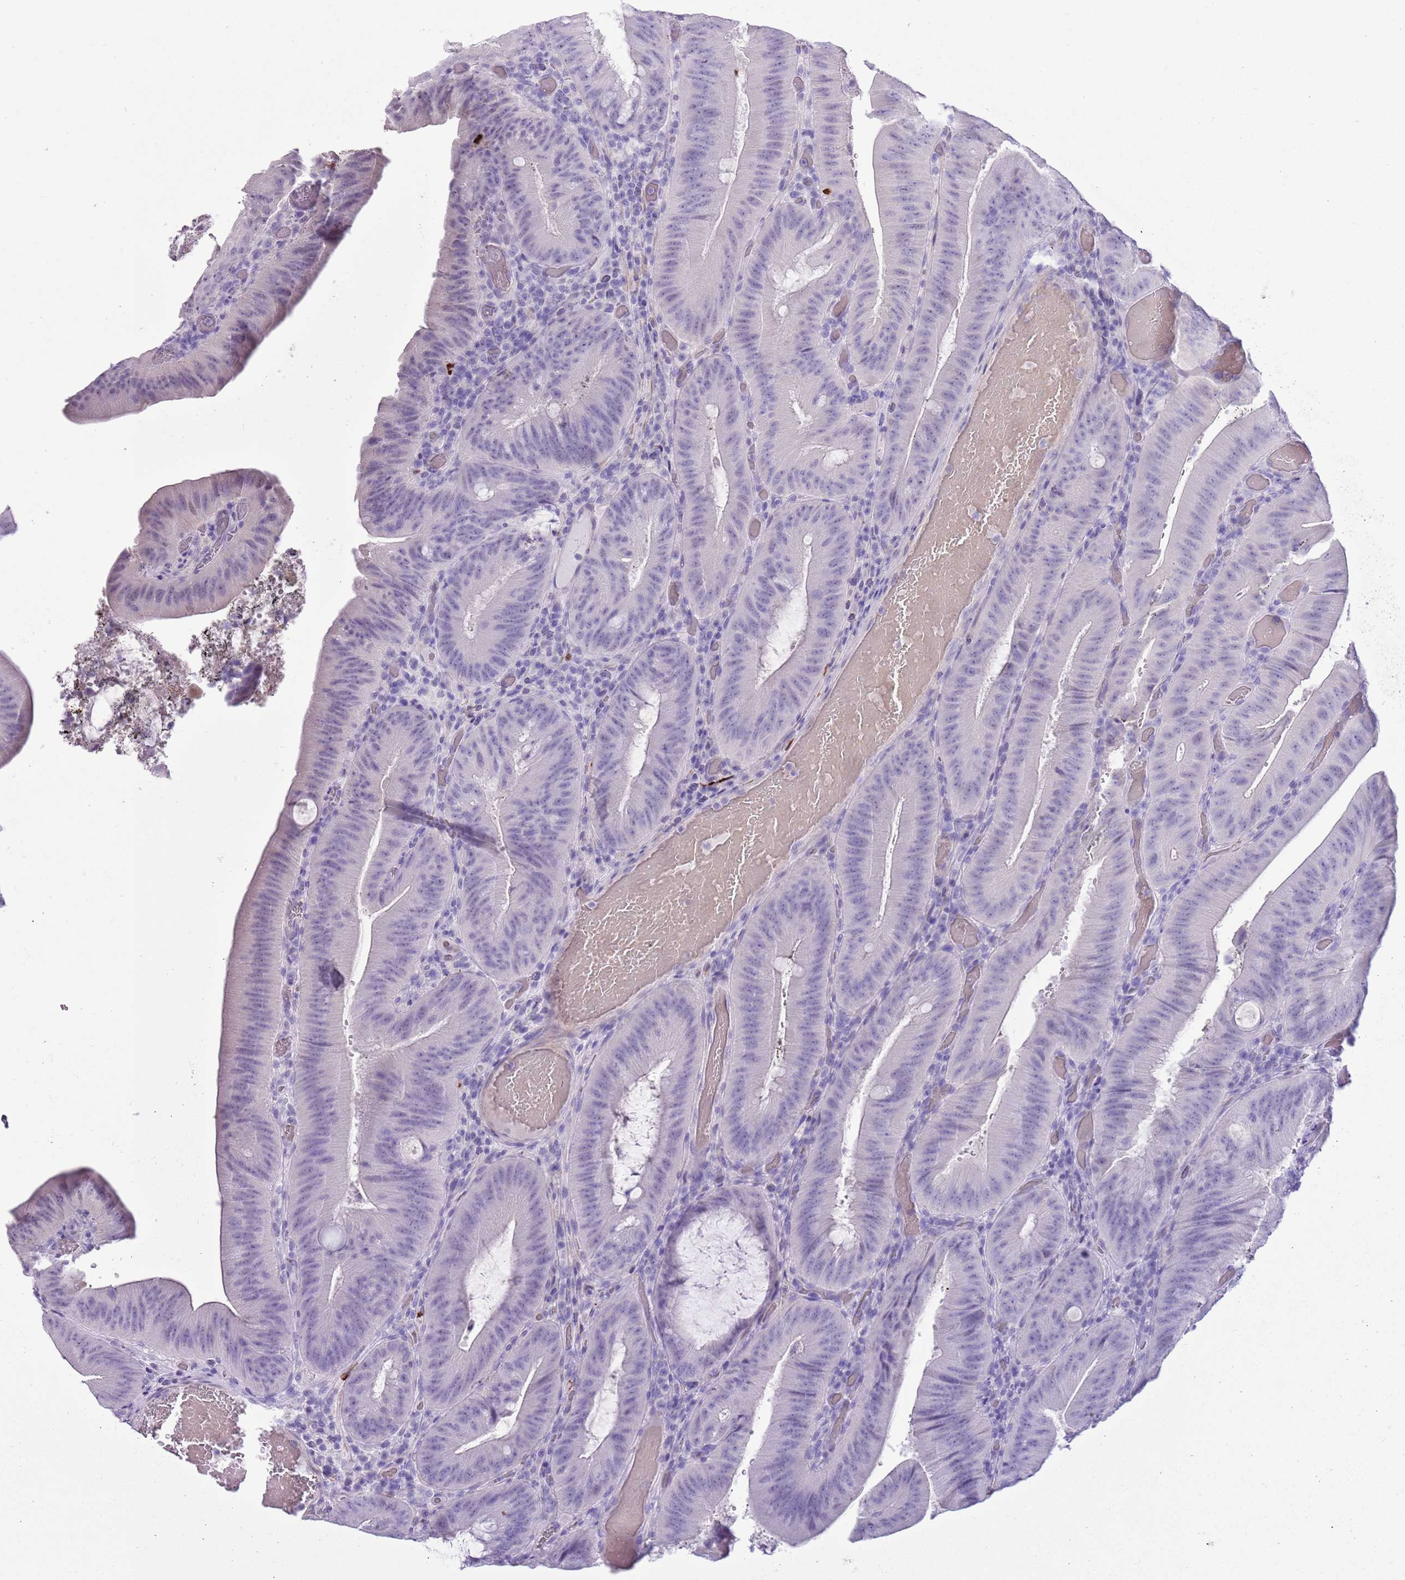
{"staining": {"intensity": "negative", "quantity": "none", "location": "none"}, "tissue": "colorectal cancer", "cell_type": "Tumor cells", "image_type": "cancer", "snomed": [{"axis": "morphology", "description": "Adenocarcinoma, NOS"}, {"axis": "topography", "description": "Colon"}], "caption": "Immunohistochemistry (IHC) histopathology image of human adenocarcinoma (colorectal) stained for a protein (brown), which displays no positivity in tumor cells.", "gene": "SLC7A14", "patient": {"sex": "female", "age": 43}}